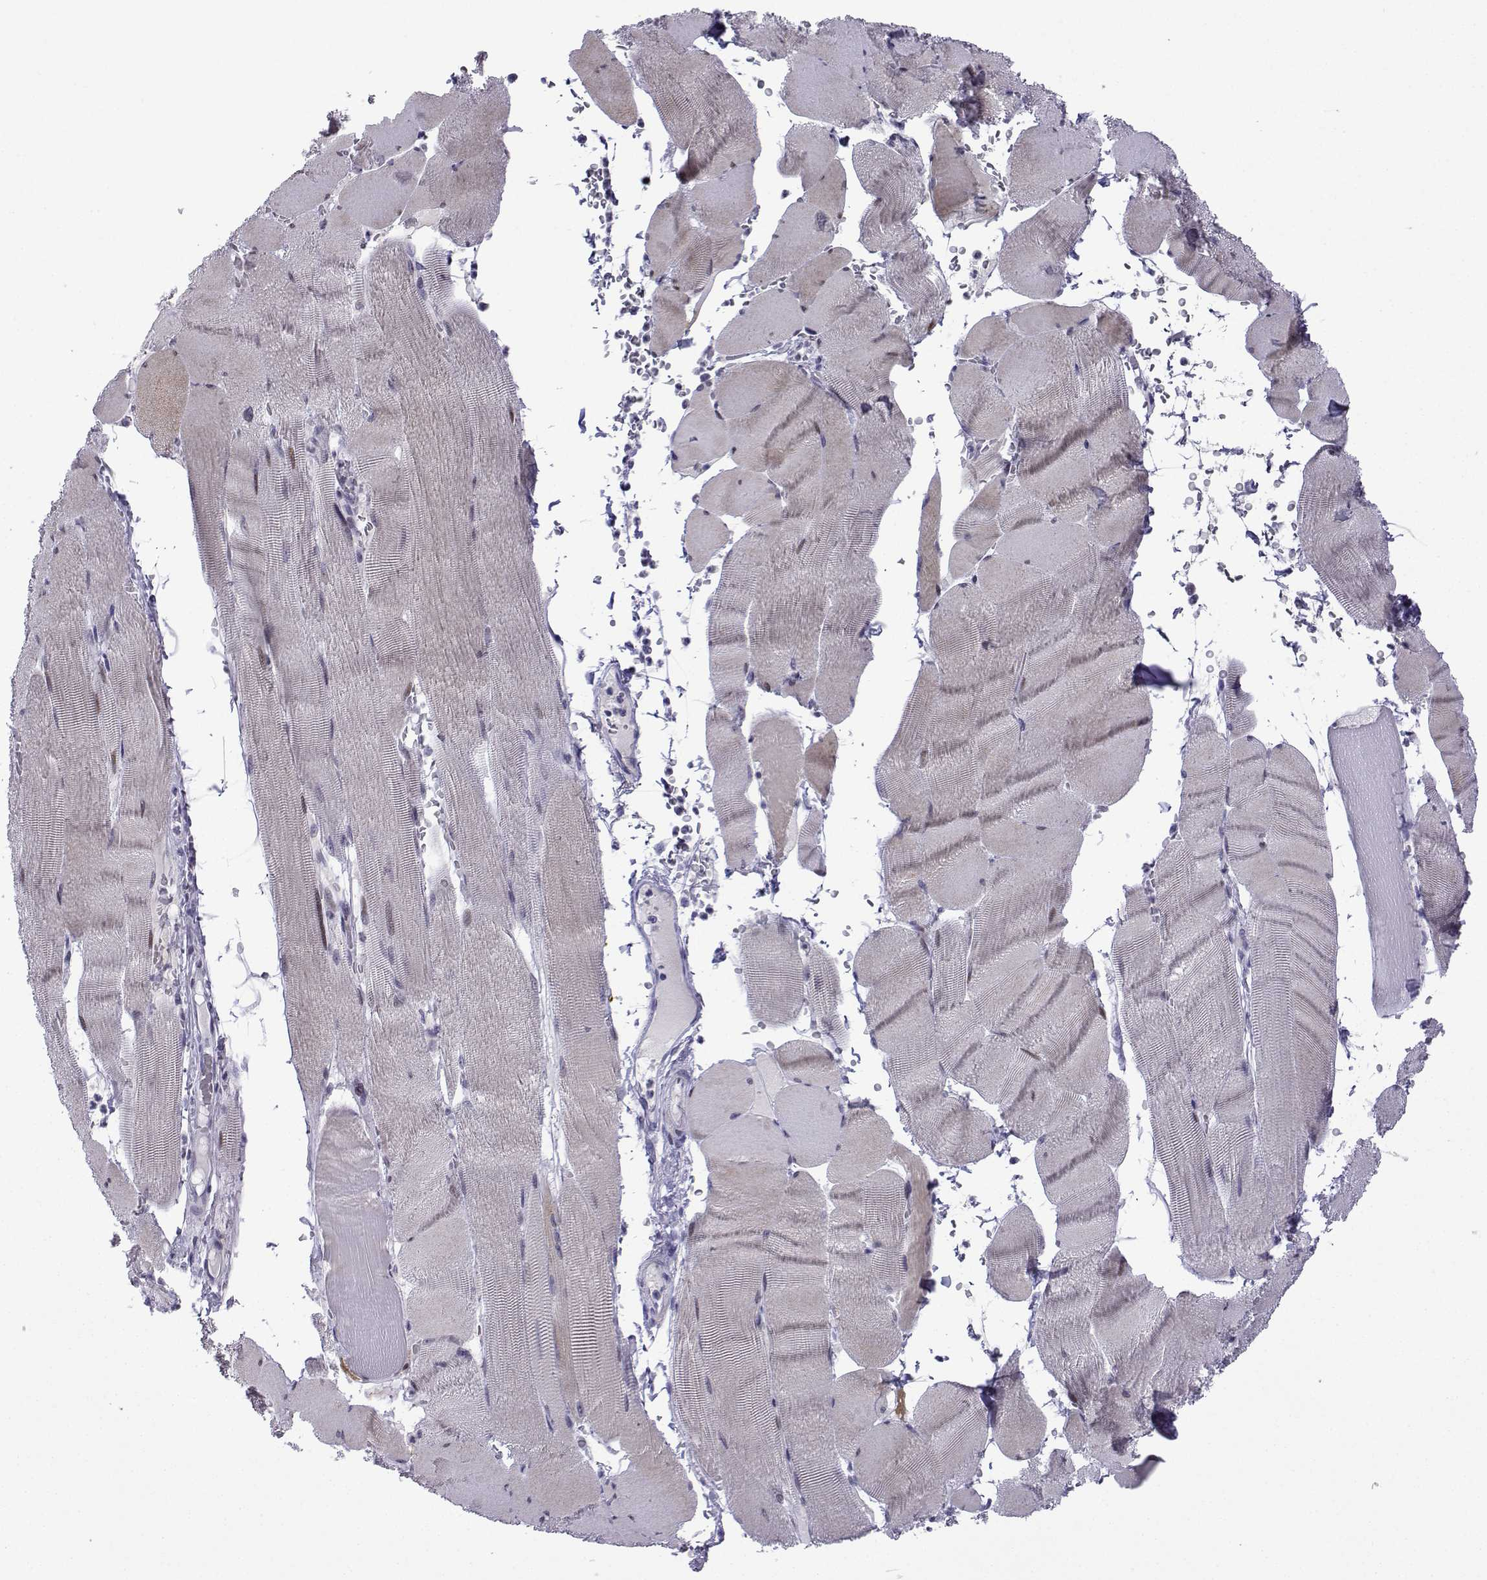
{"staining": {"intensity": "weak", "quantity": "<25%", "location": "cytoplasmic/membranous"}, "tissue": "skeletal muscle", "cell_type": "Myocytes", "image_type": "normal", "snomed": [{"axis": "morphology", "description": "Normal tissue, NOS"}, {"axis": "topography", "description": "Skeletal muscle"}], "caption": "Immunohistochemical staining of benign human skeletal muscle exhibits no significant expression in myocytes.", "gene": "CFAP70", "patient": {"sex": "male", "age": 56}}